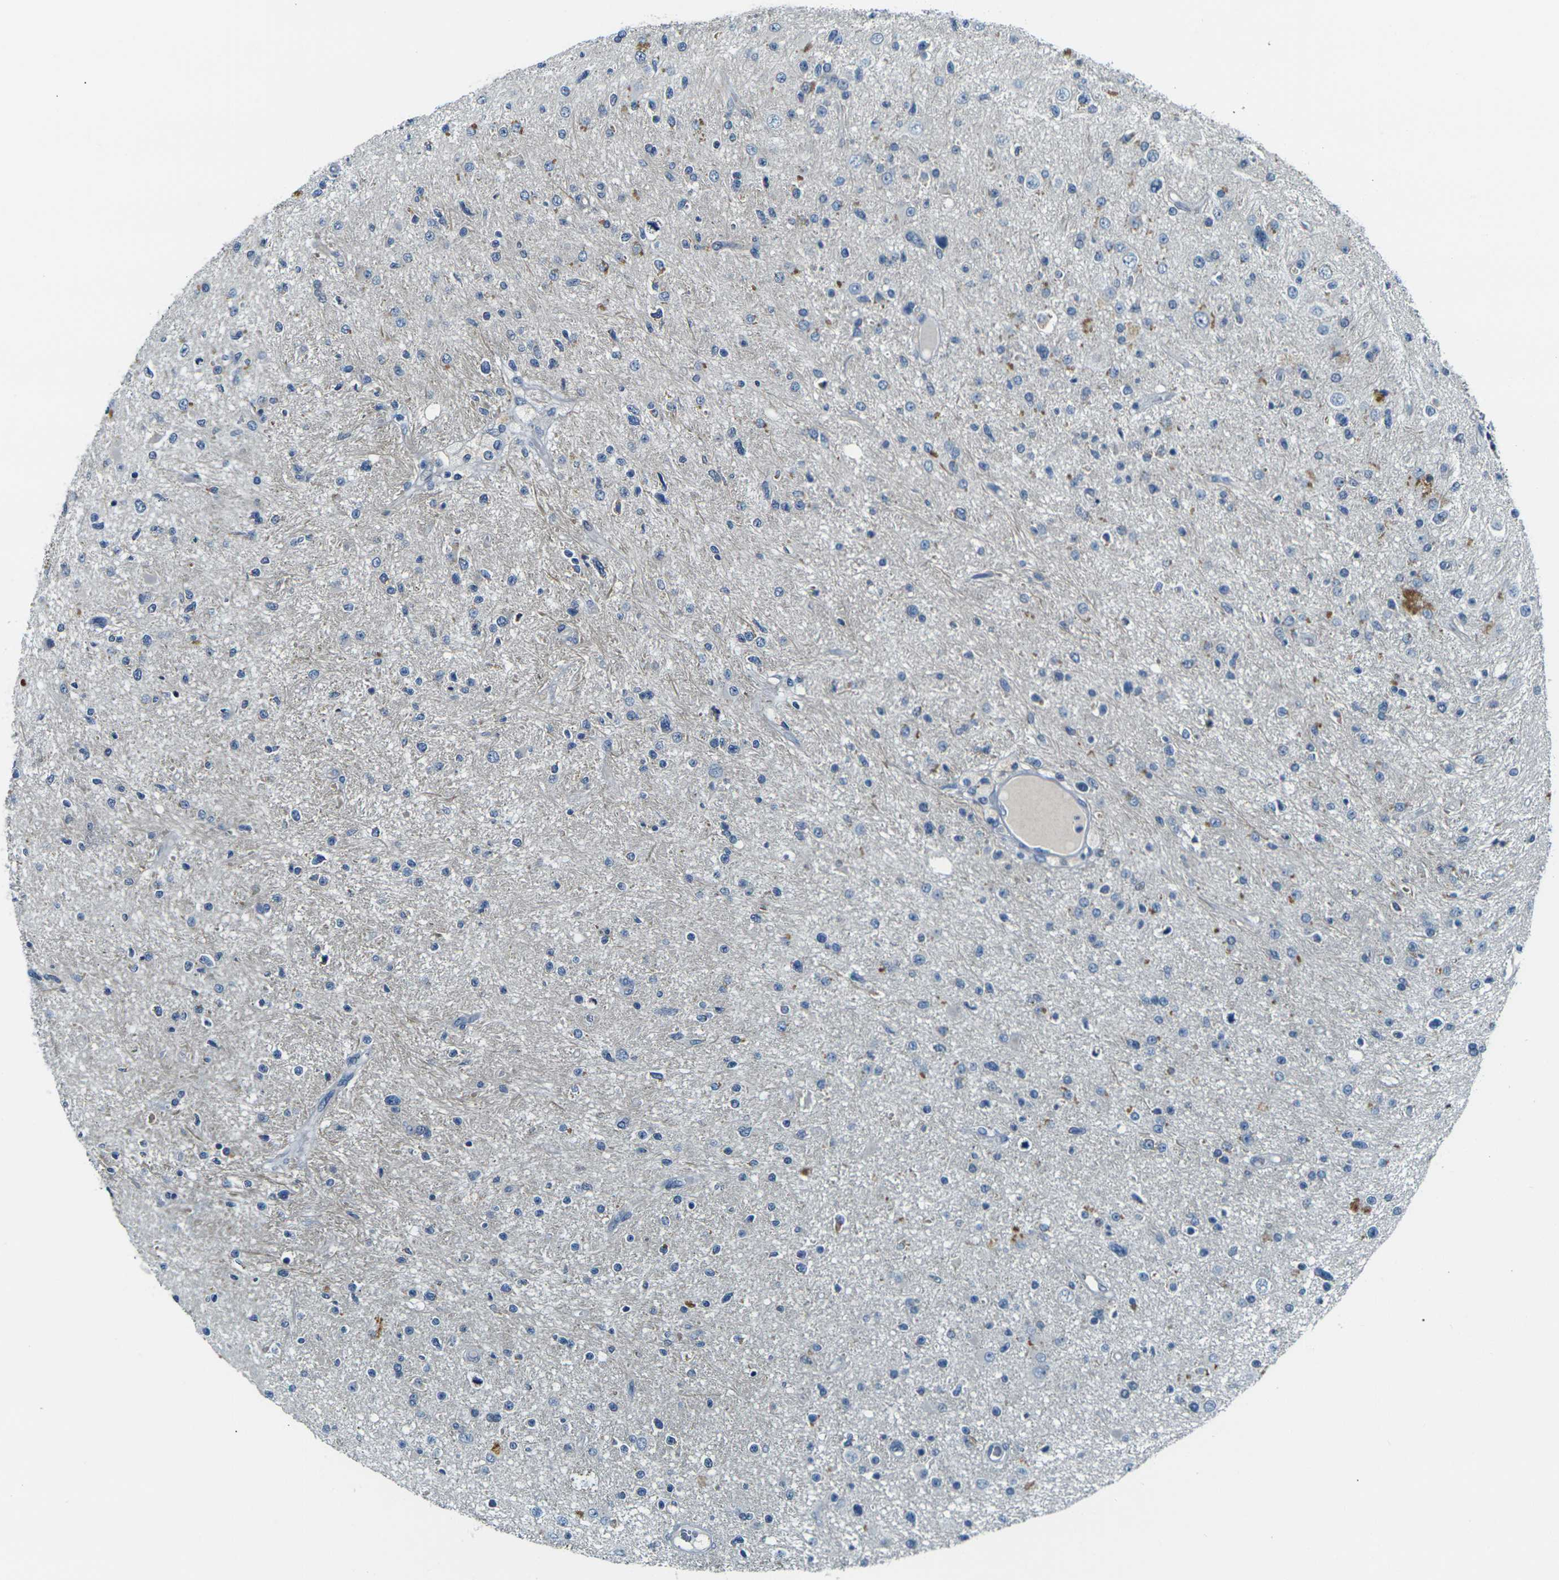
{"staining": {"intensity": "moderate", "quantity": "<25%", "location": "cytoplasmic/membranous"}, "tissue": "glioma", "cell_type": "Tumor cells", "image_type": "cancer", "snomed": [{"axis": "morphology", "description": "Glioma, malignant, High grade"}, {"axis": "topography", "description": "Brain"}], "caption": "Glioma tissue demonstrates moderate cytoplasmic/membranous positivity in approximately <25% of tumor cells, visualized by immunohistochemistry. The staining is performed using DAB (3,3'-diaminobenzidine) brown chromogen to label protein expression. The nuclei are counter-stained blue using hematoxylin.", "gene": "SHISAL2B", "patient": {"sex": "male", "age": 33}}